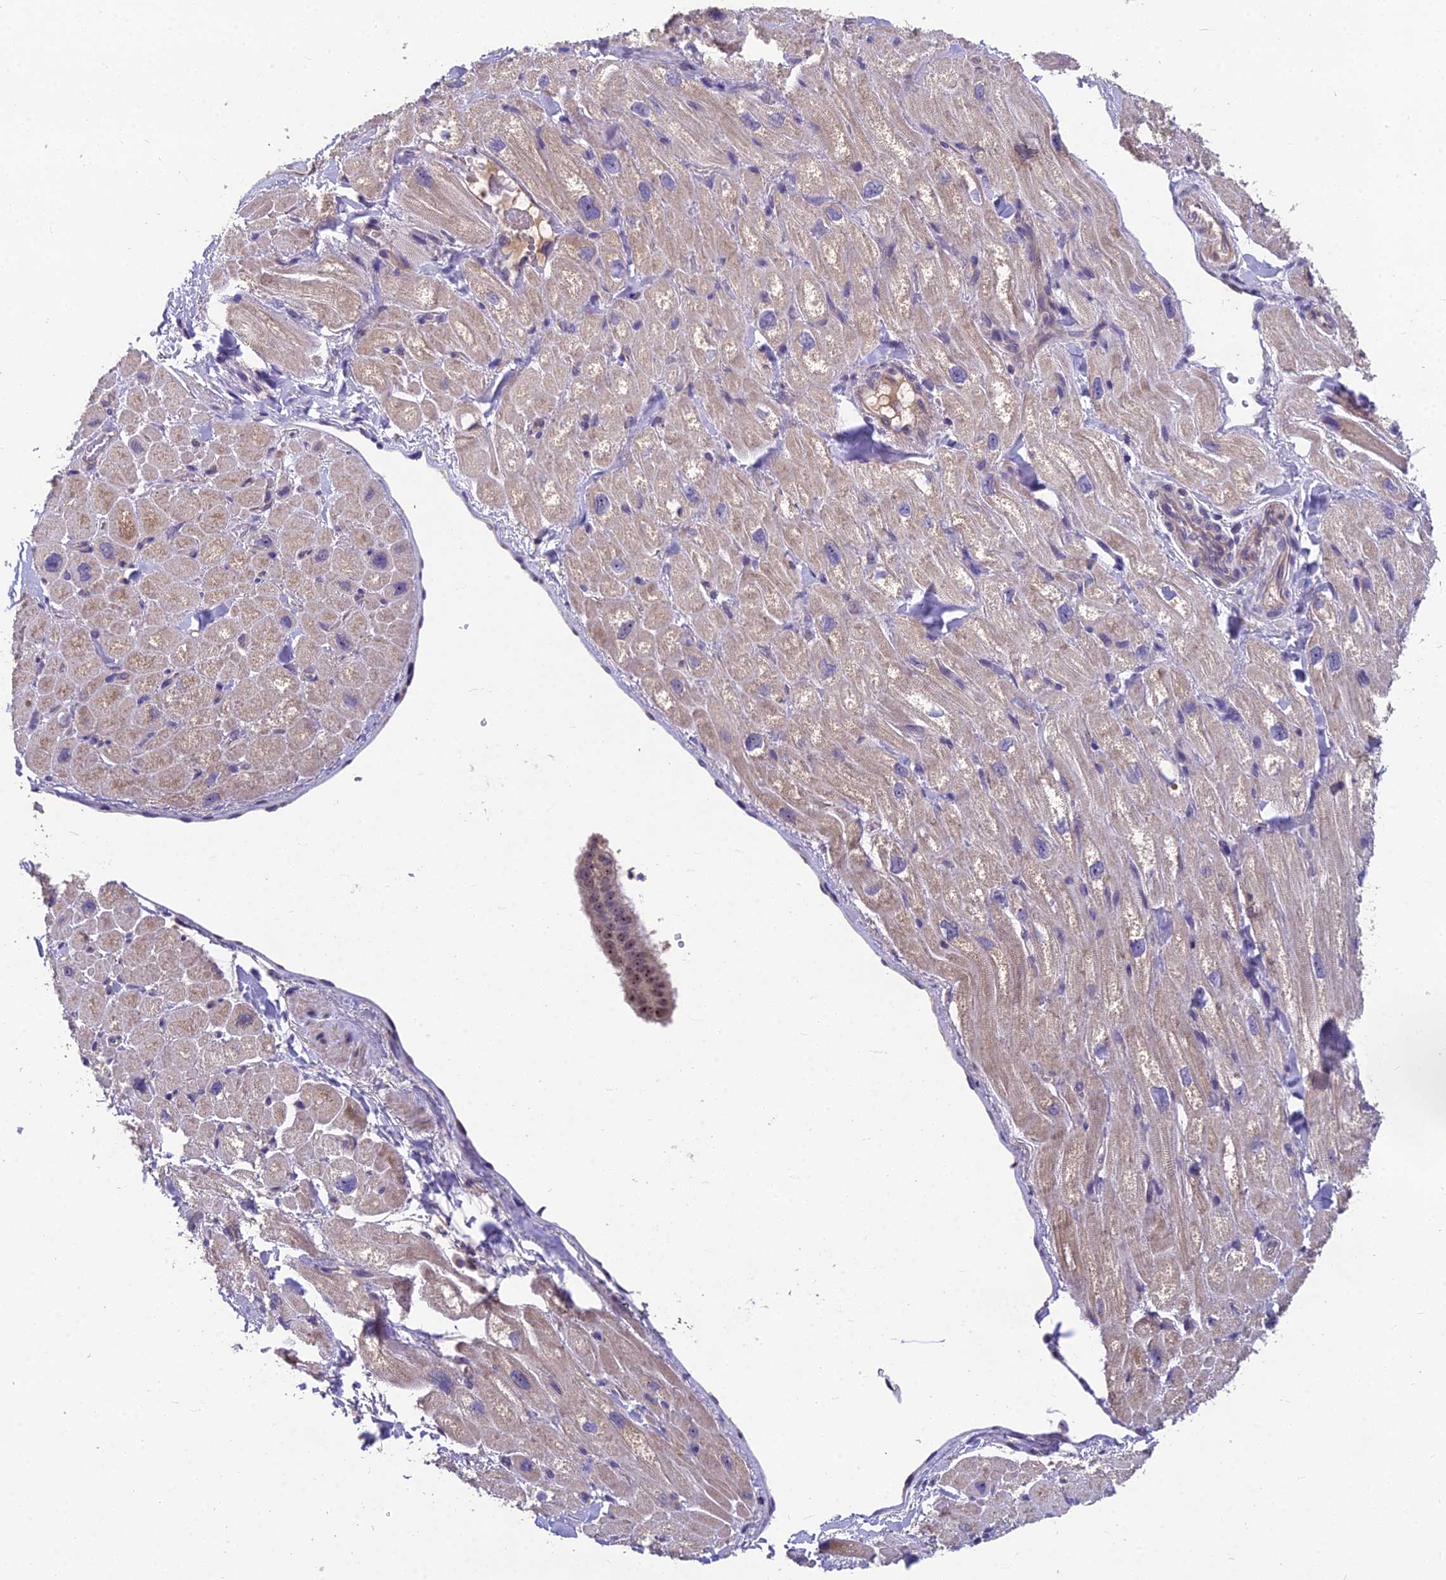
{"staining": {"intensity": "moderate", "quantity": "<25%", "location": "cytoplasmic/membranous"}, "tissue": "heart muscle", "cell_type": "Cardiomyocytes", "image_type": "normal", "snomed": [{"axis": "morphology", "description": "Normal tissue, NOS"}, {"axis": "topography", "description": "Heart"}], "caption": "Moderate cytoplasmic/membranous protein expression is identified in approximately <25% of cardiomyocytes in heart muscle.", "gene": "ZNF333", "patient": {"sex": "male", "age": 65}}